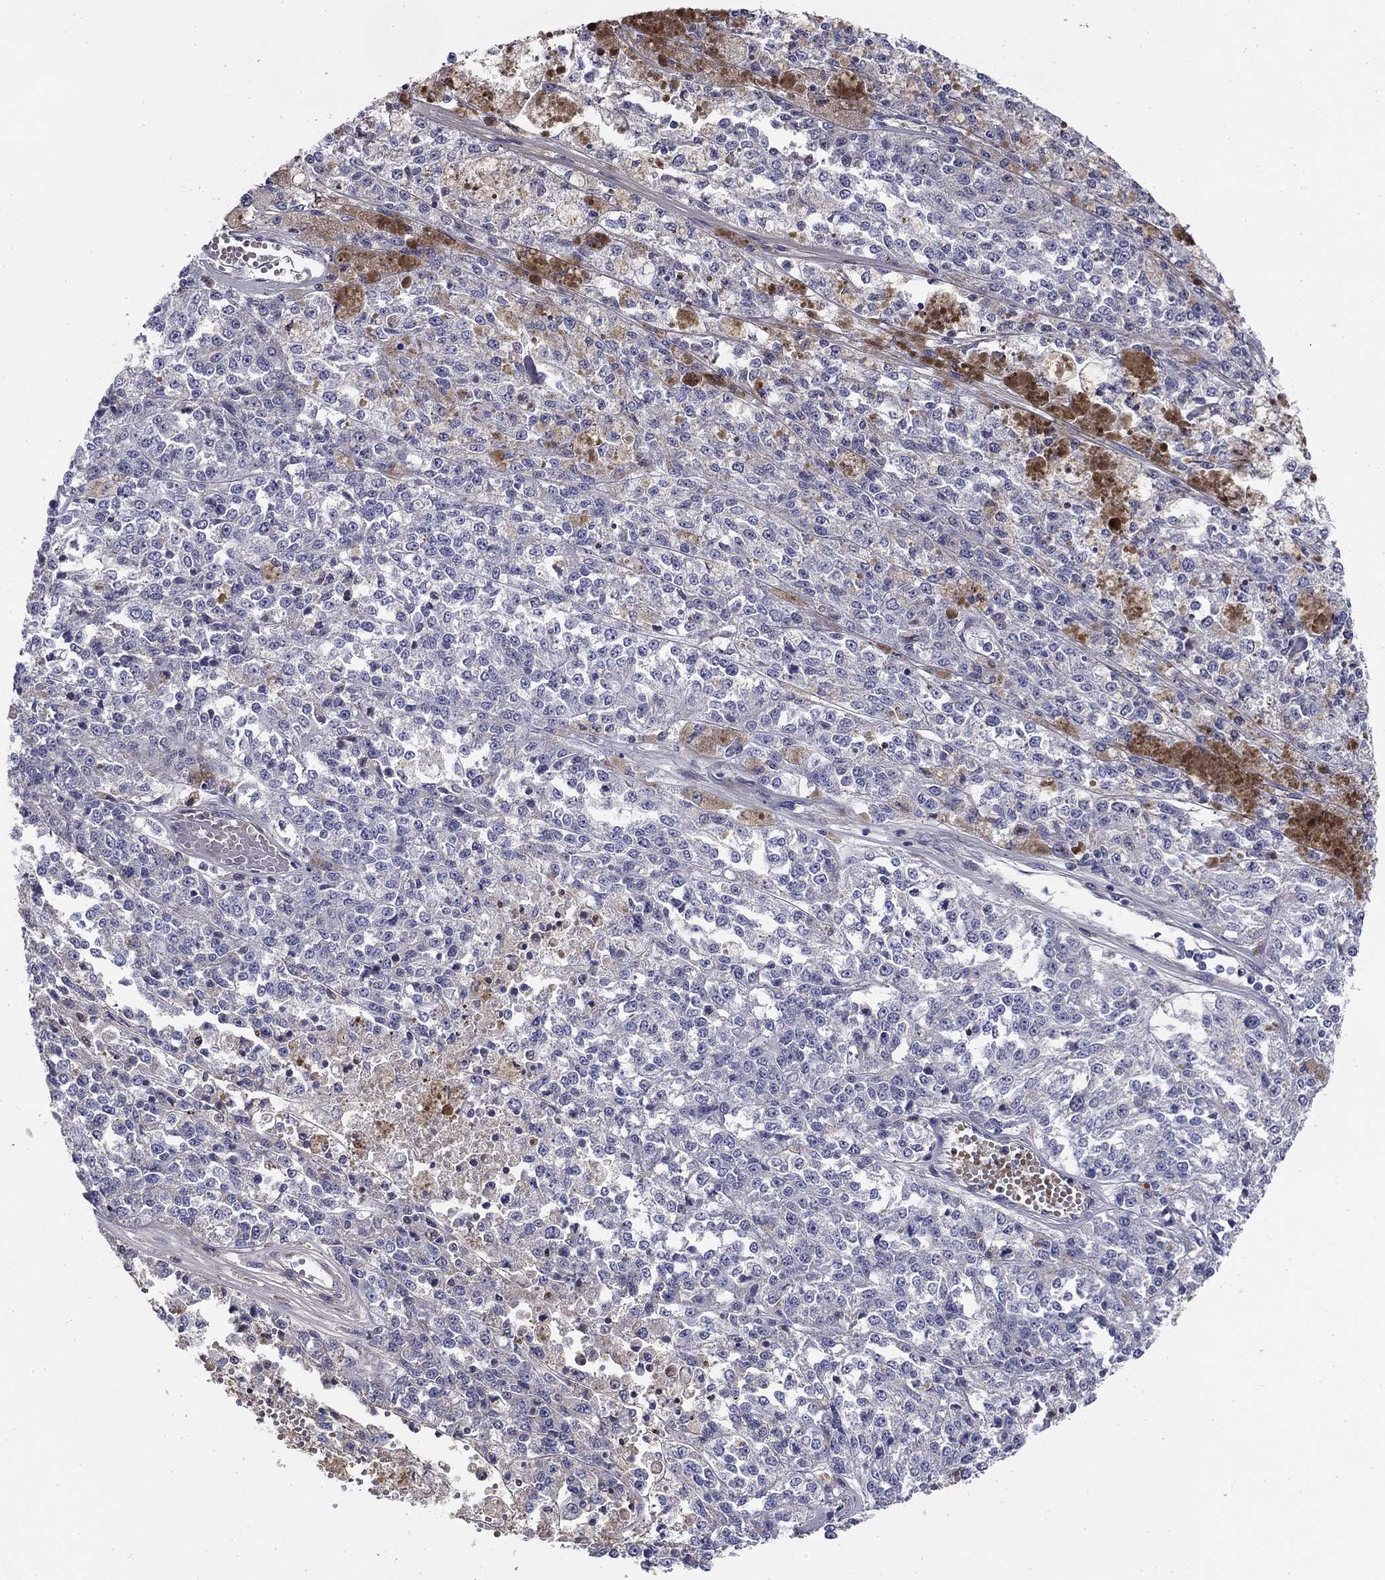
{"staining": {"intensity": "negative", "quantity": "none", "location": "none"}, "tissue": "melanoma", "cell_type": "Tumor cells", "image_type": "cancer", "snomed": [{"axis": "morphology", "description": "Malignant melanoma, Metastatic site"}, {"axis": "topography", "description": "Lymph node"}], "caption": "IHC micrograph of malignant melanoma (metastatic site) stained for a protein (brown), which displays no staining in tumor cells.", "gene": "CPLX4", "patient": {"sex": "female", "age": 64}}